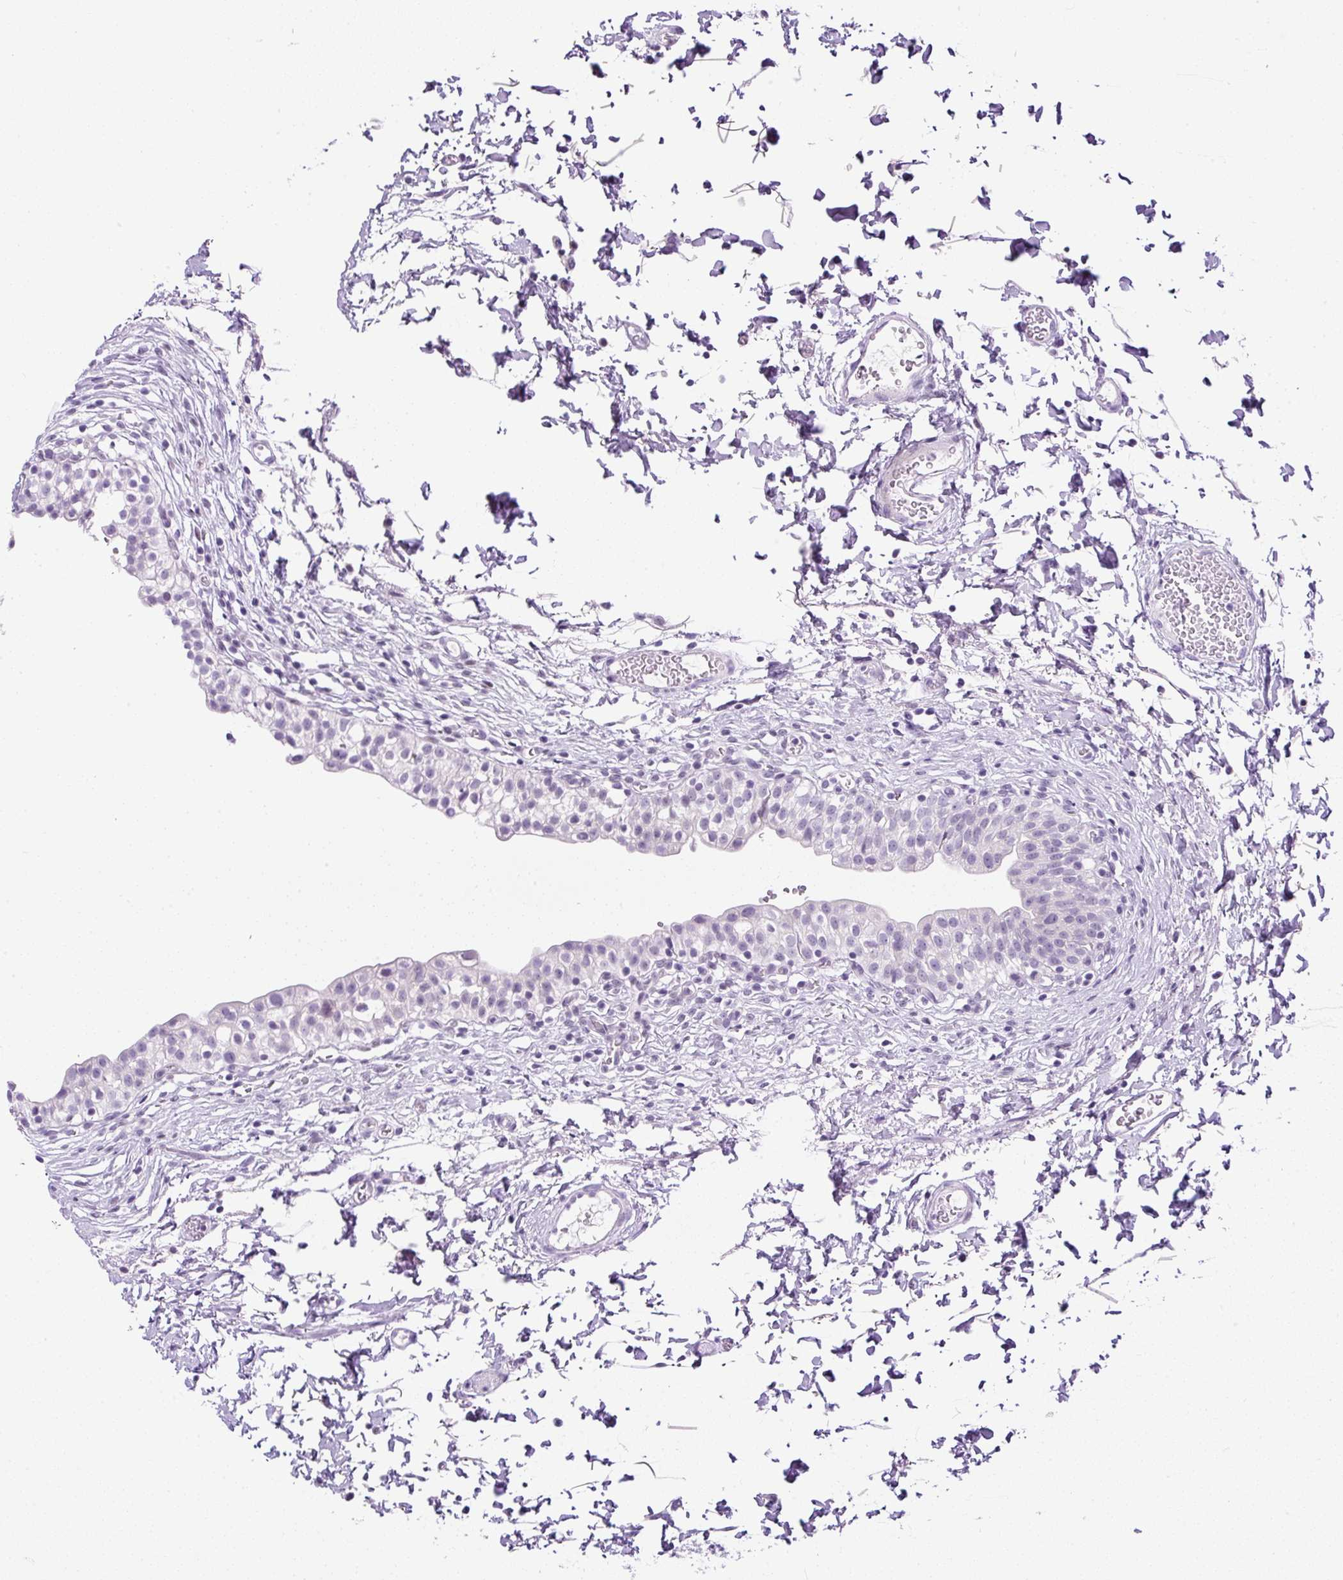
{"staining": {"intensity": "negative", "quantity": "none", "location": "none"}, "tissue": "urinary bladder", "cell_type": "Urothelial cells", "image_type": "normal", "snomed": [{"axis": "morphology", "description": "Normal tissue, NOS"}, {"axis": "topography", "description": "Urinary bladder"}, {"axis": "topography", "description": "Peripheral nerve tissue"}], "caption": "Immunohistochemistry of unremarkable urinary bladder exhibits no staining in urothelial cells.", "gene": "RHBDD2", "patient": {"sex": "male", "age": 55}}